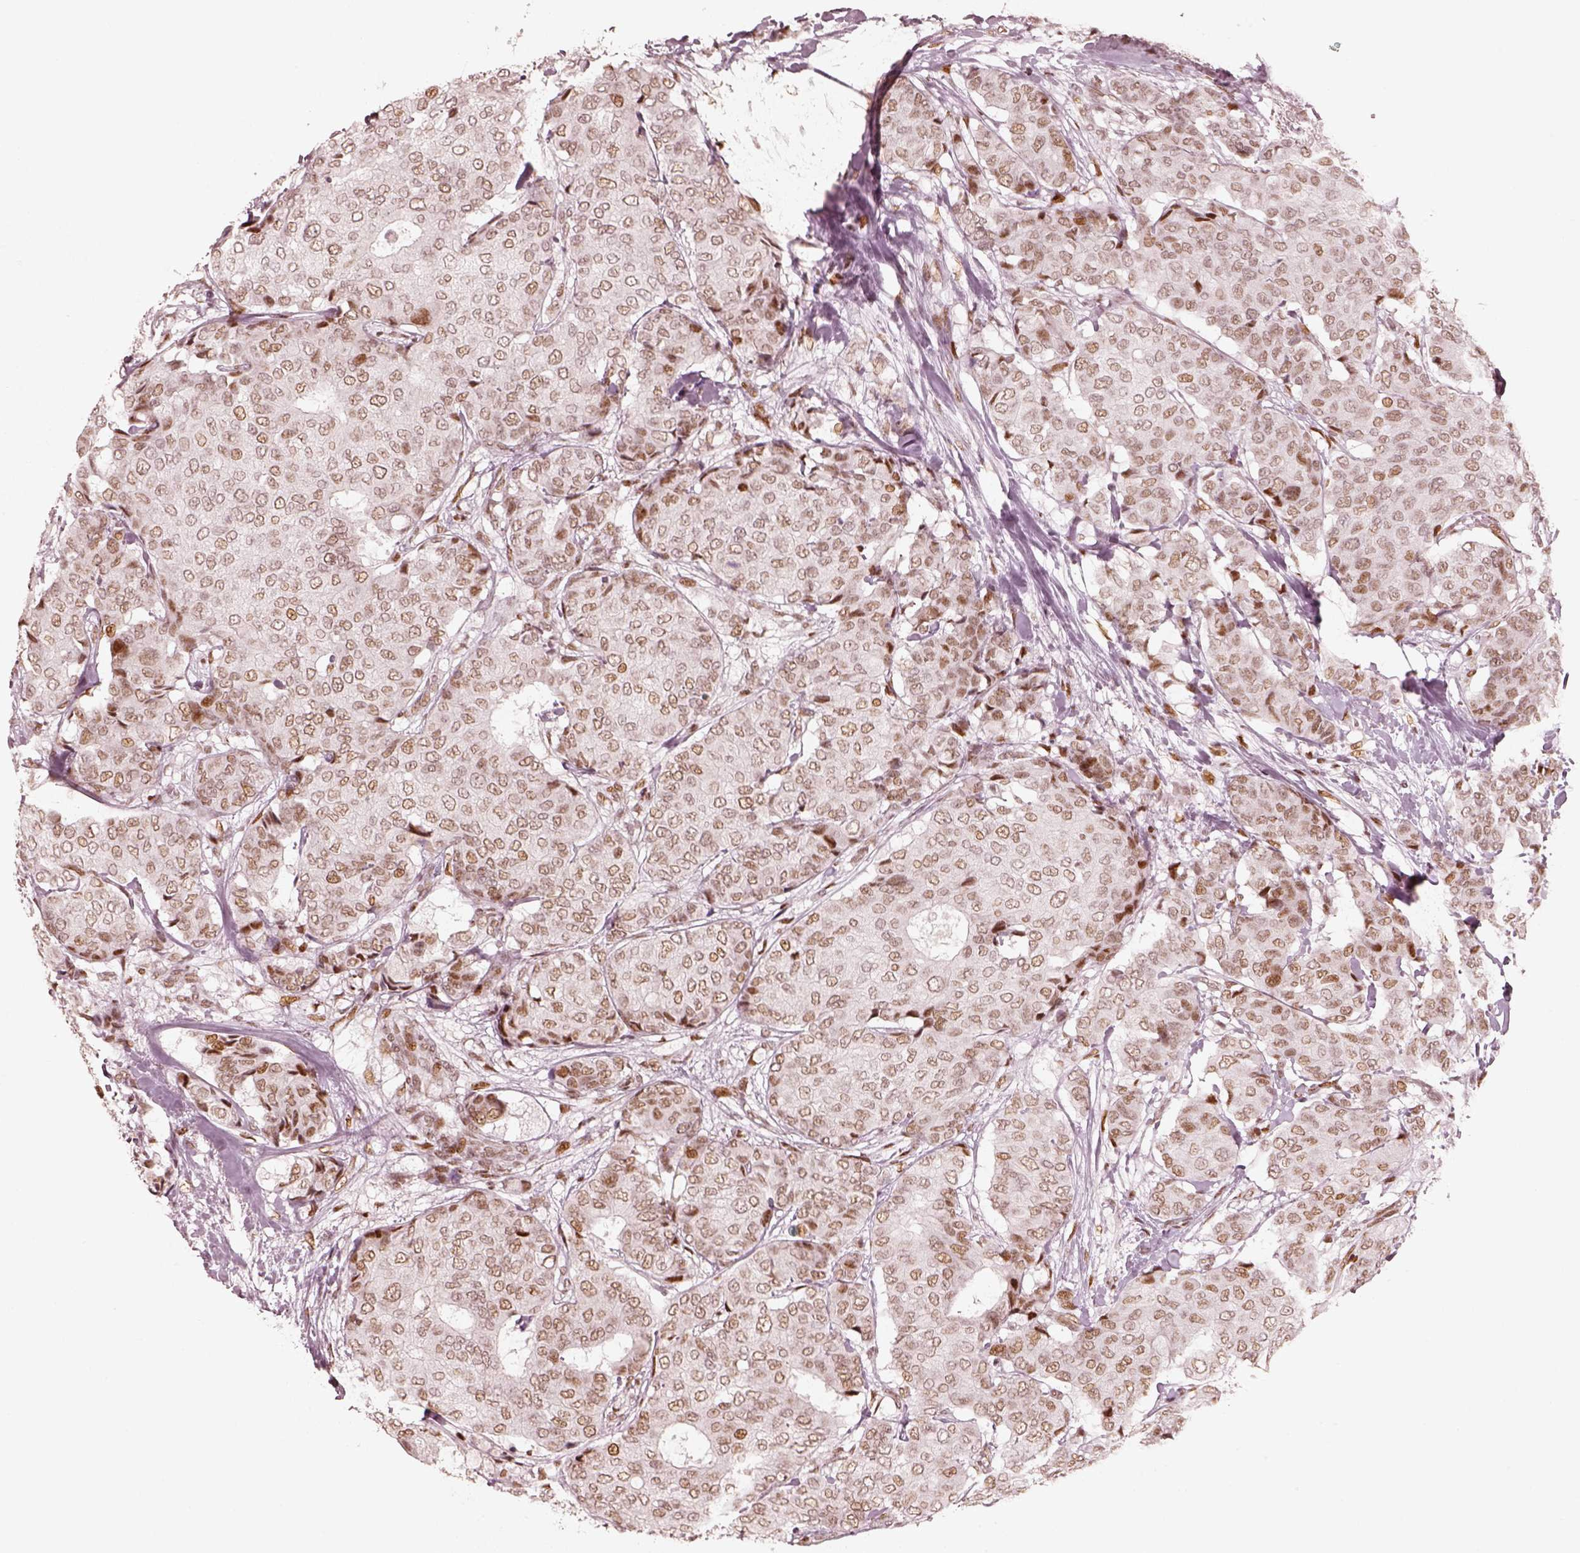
{"staining": {"intensity": "moderate", "quantity": ">75%", "location": "nuclear"}, "tissue": "breast cancer", "cell_type": "Tumor cells", "image_type": "cancer", "snomed": [{"axis": "morphology", "description": "Duct carcinoma"}, {"axis": "topography", "description": "Breast"}], "caption": "DAB immunohistochemical staining of human breast invasive ductal carcinoma reveals moderate nuclear protein staining in about >75% of tumor cells. The protein of interest is shown in brown color, while the nuclei are stained blue.", "gene": "HNRNPC", "patient": {"sex": "female", "age": 75}}